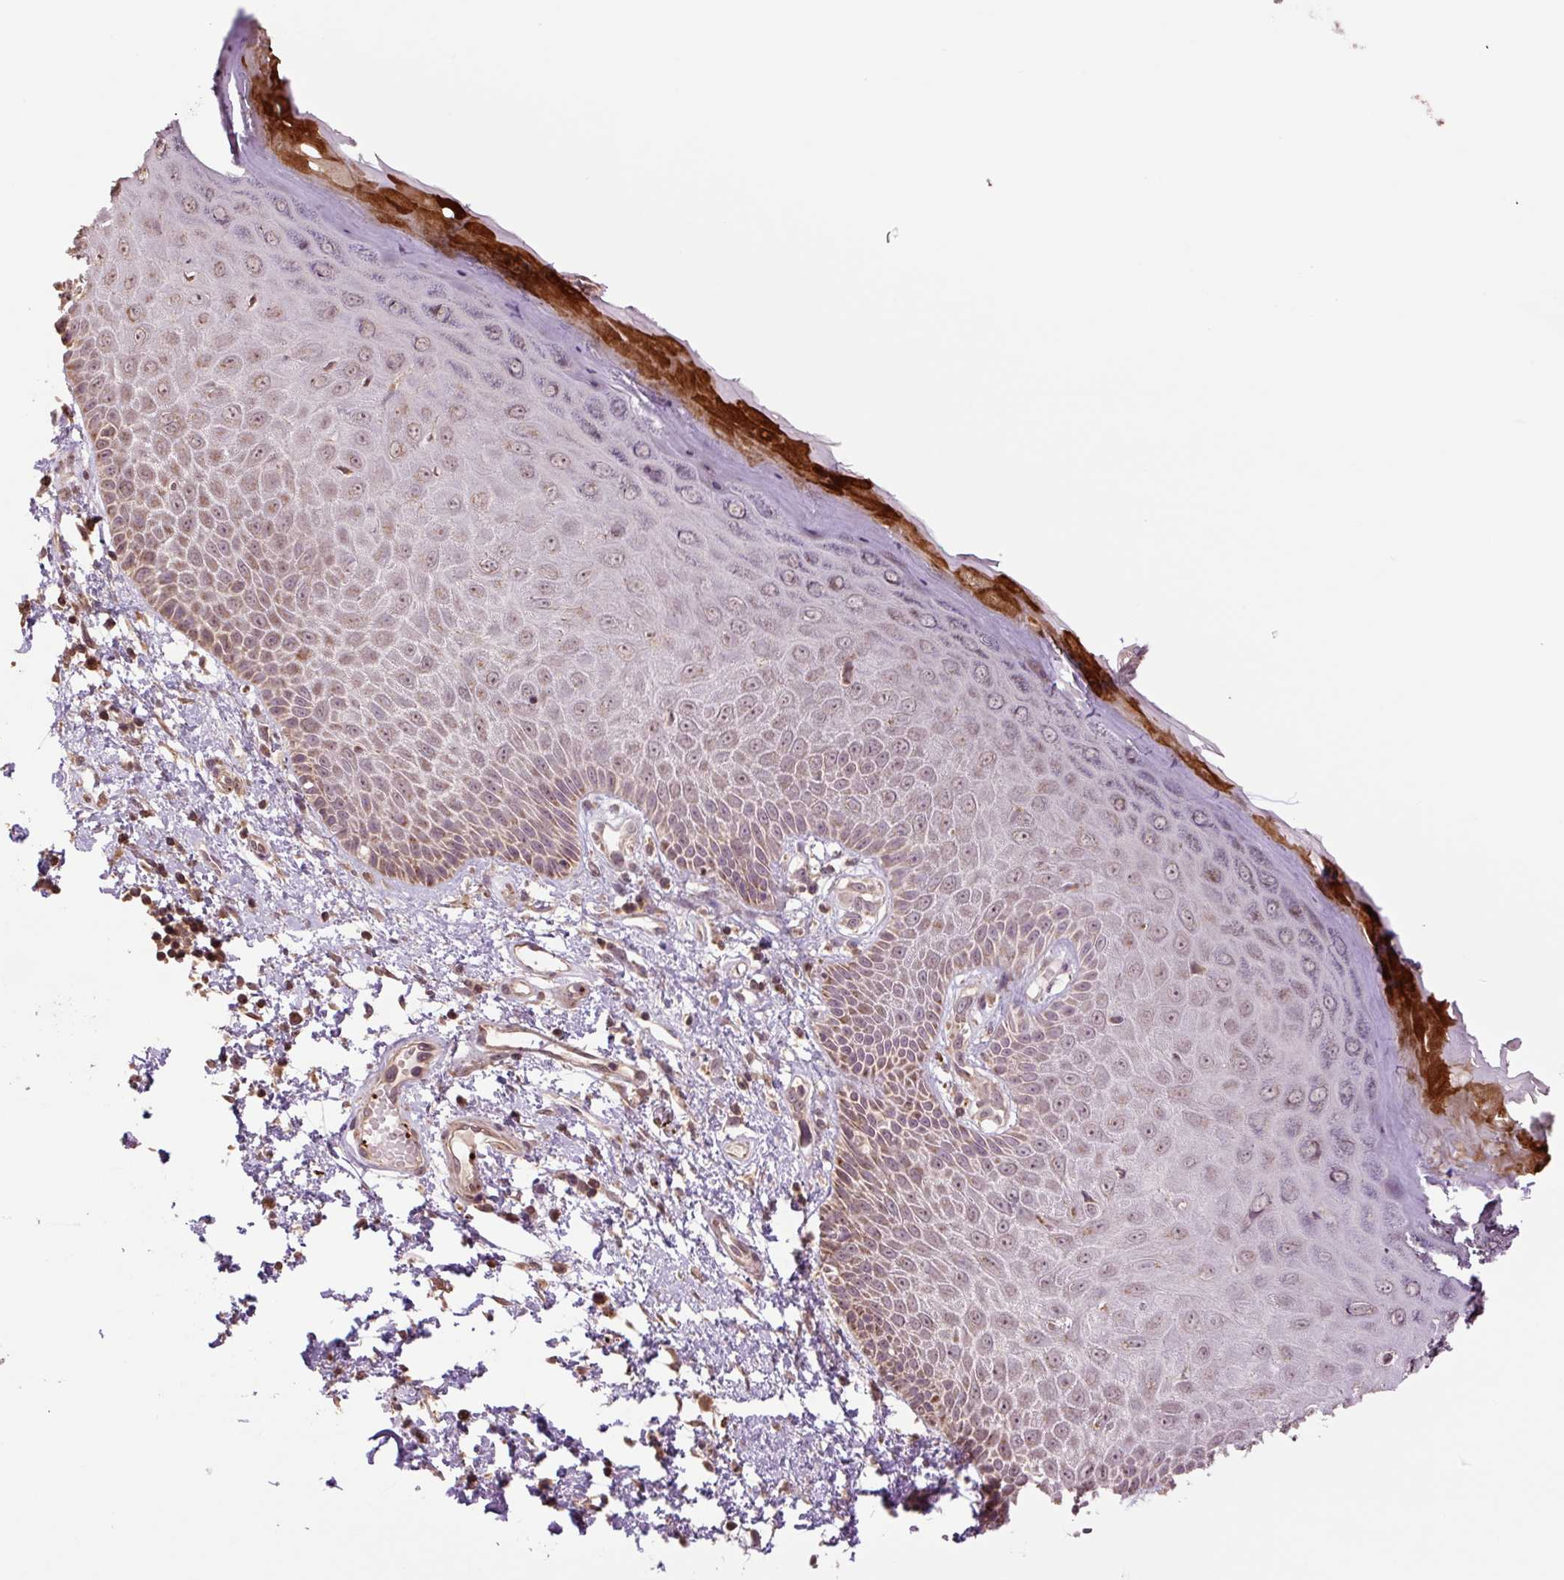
{"staining": {"intensity": "moderate", "quantity": "25%-75%", "location": "cytoplasmic/membranous,nuclear"}, "tissue": "skin", "cell_type": "Epidermal cells", "image_type": "normal", "snomed": [{"axis": "morphology", "description": "Normal tissue, NOS"}, {"axis": "topography", "description": "Anal"}, {"axis": "topography", "description": "Peripheral nerve tissue"}], "caption": "A histopathology image of skin stained for a protein shows moderate cytoplasmic/membranous,nuclear brown staining in epidermal cells. The staining was performed using DAB to visualize the protein expression in brown, while the nuclei were stained in blue with hematoxylin (Magnification: 20x).", "gene": "TMEM160", "patient": {"sex": "male", "age": 78}}